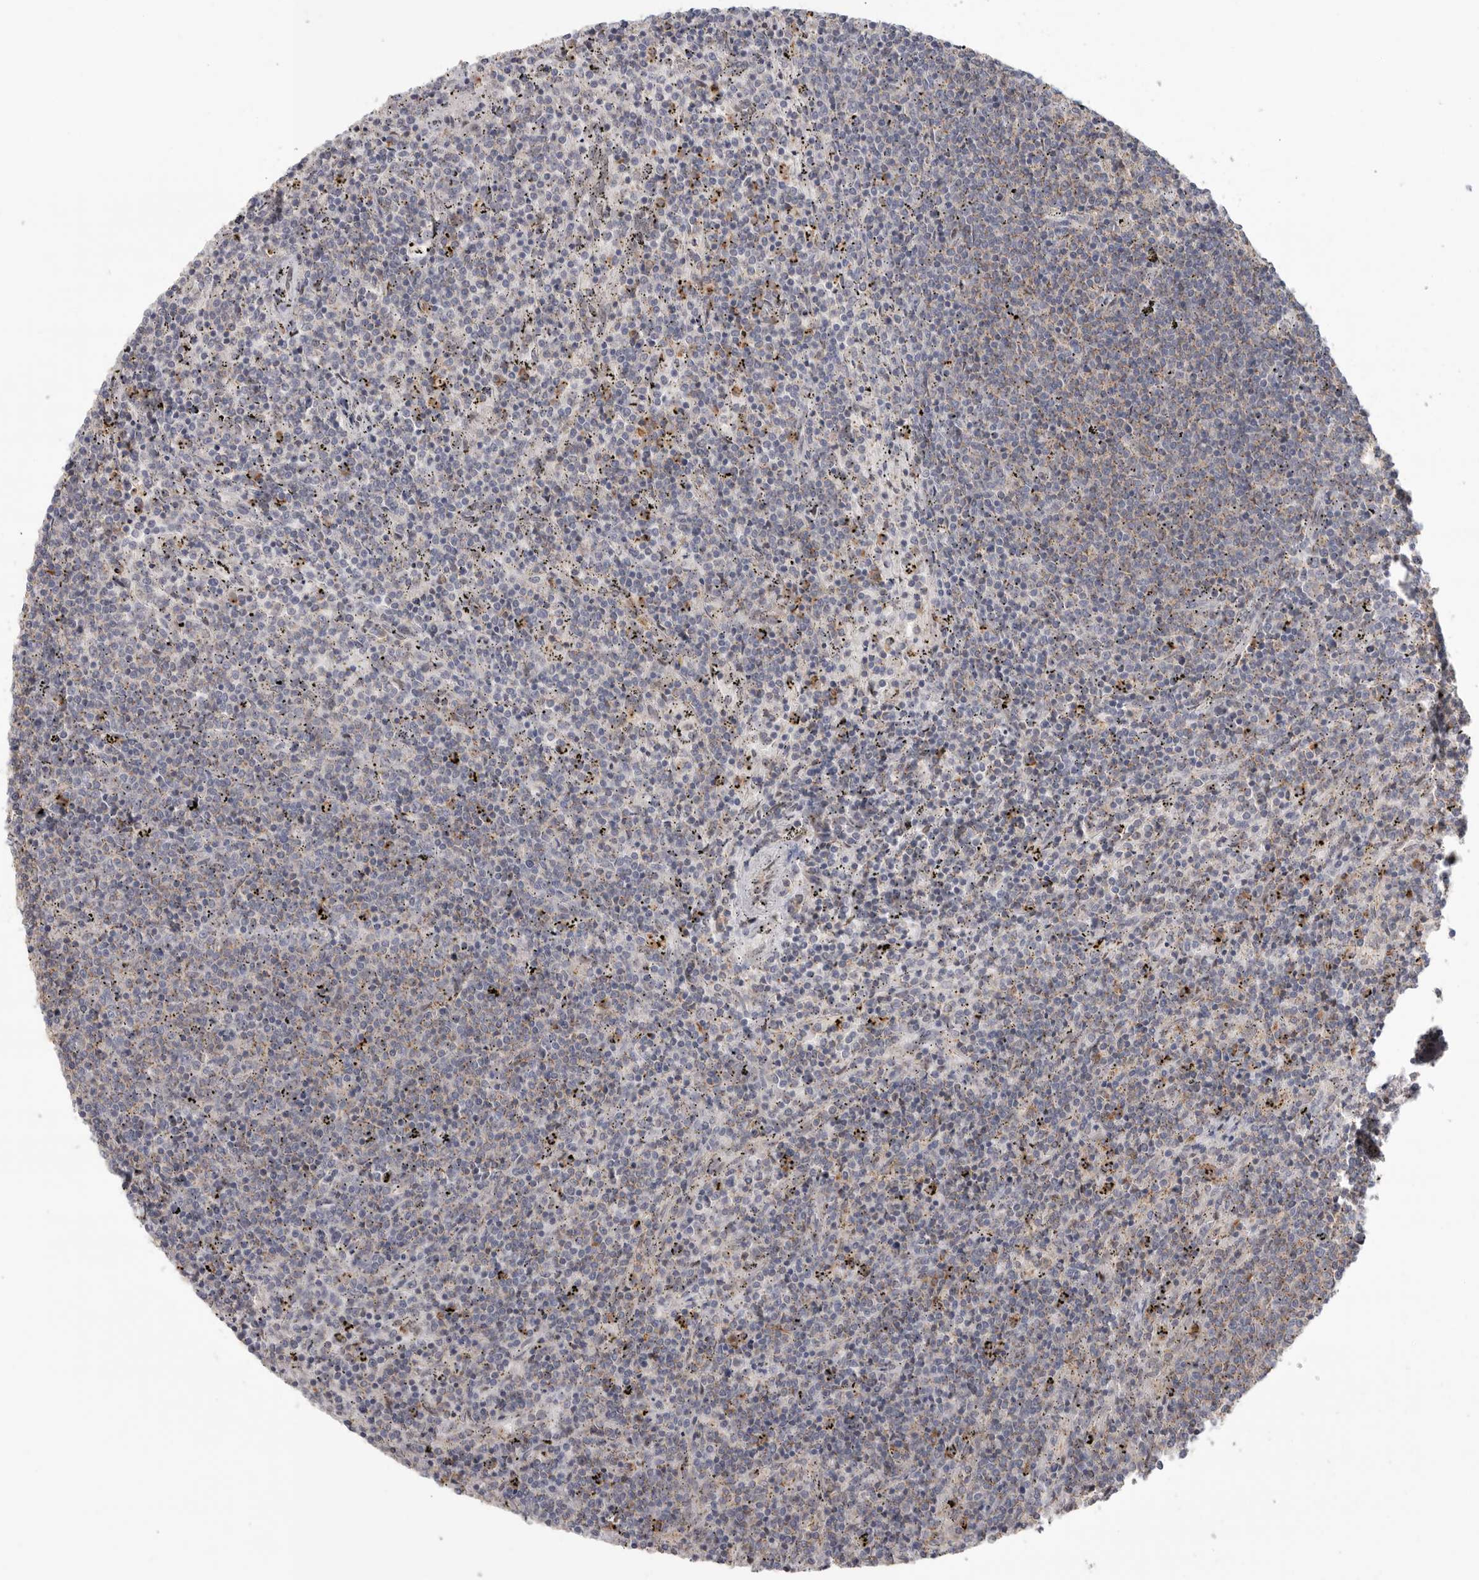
{"staining": {"intensity": "weak", "quantity": "<25%", "location": "cytoplasmic/membranous"}, "tissue": "lymphoma", "cell_type": "Tumor cells", "image_type": "cancer", "snomed": [{"axis": "morphology", "description": "Malignant lymphoma, non-Hodgkin's type, Low grade"}, {"axis": "topography", "description": "Spleen"}], "caption": "This is an IHC micrograph of lymphoma. There is no staining in tumor cells.", "gene": "KLK5", "patient": {"sex": "female", "age": 50}}